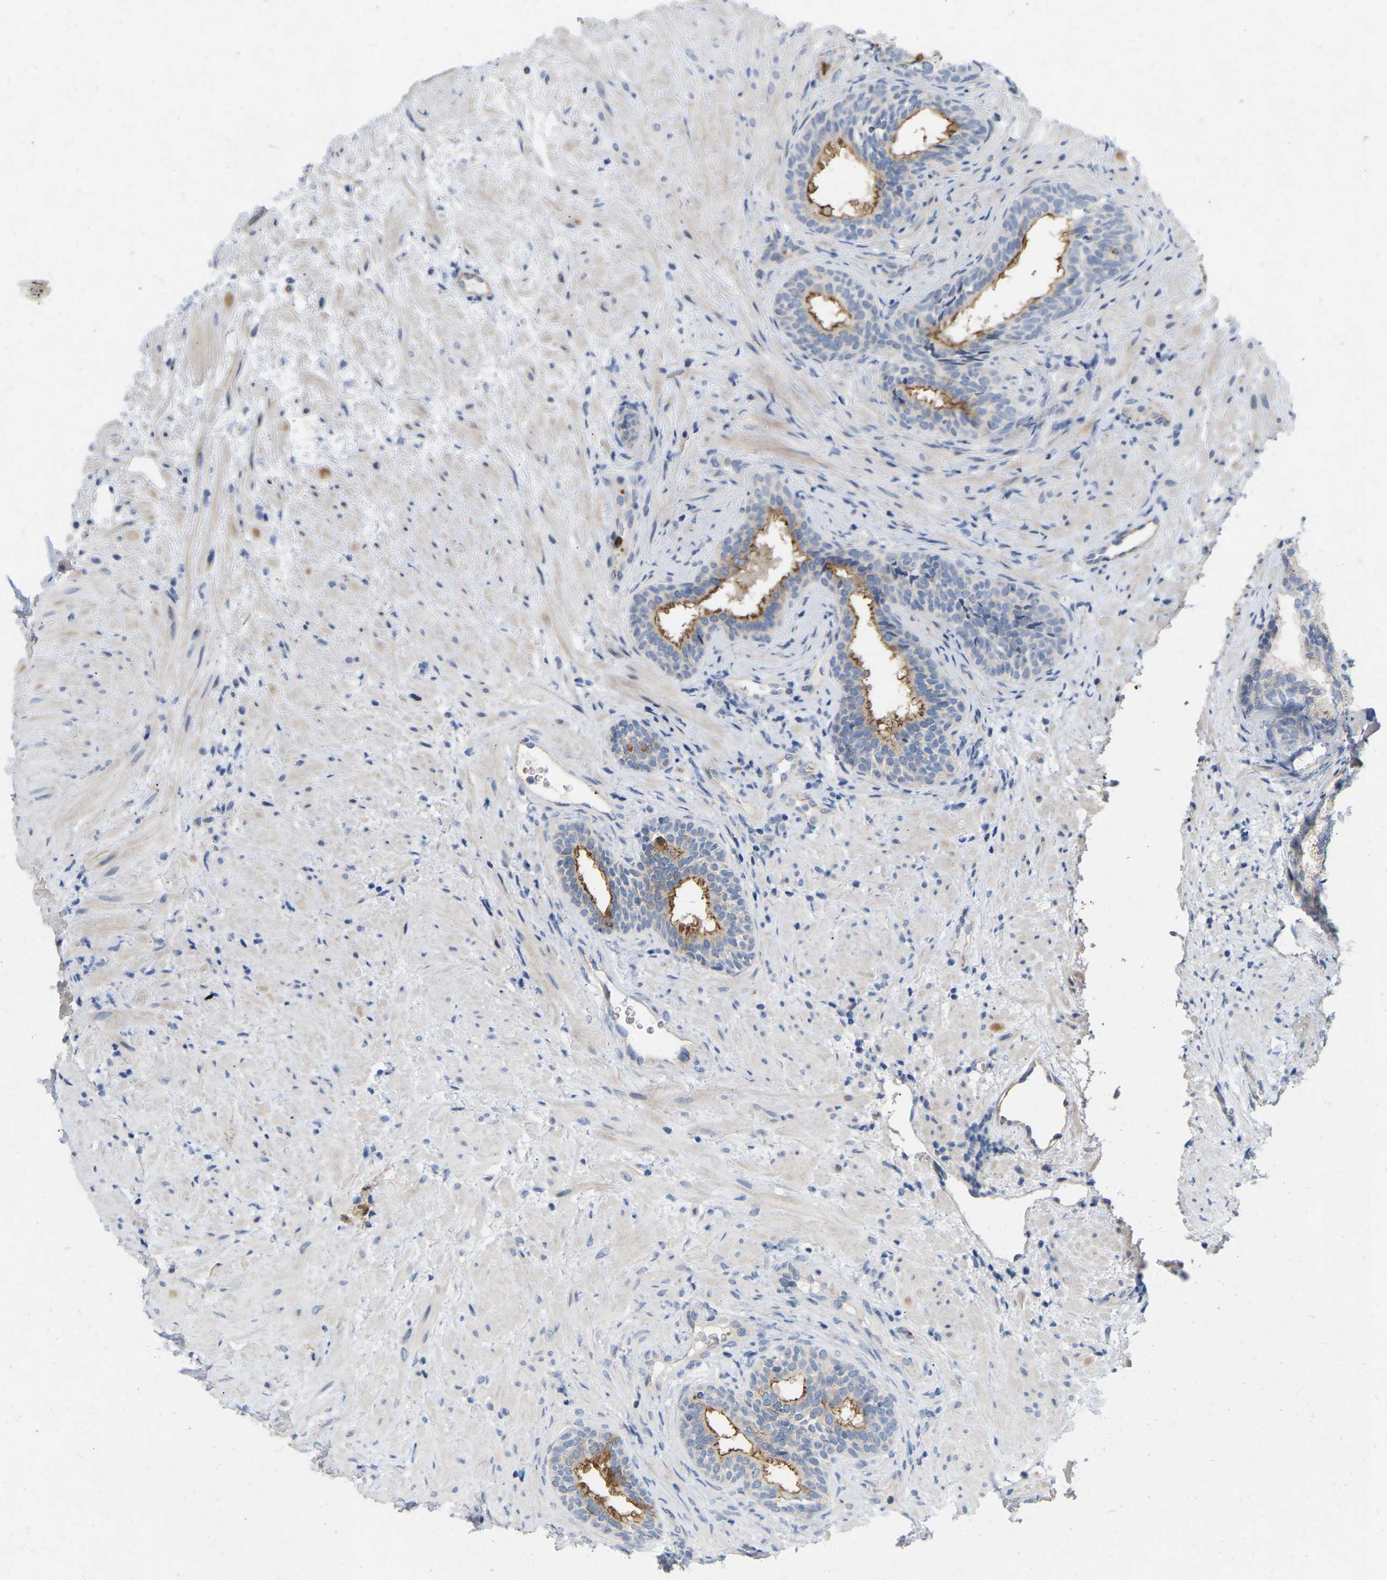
{"staining": {"intensity": "moderate", "quantity": "<25%", "location": "cytoplasmic/membranous"}, "tissue": "prostate", "cell_type": "Glandular cells", "image_type": "normal", "snomed": [{"axis": "morphology", "description": "Normal tissue, NOS"}, {"axis": "topography", "description": "Prostate"}], "caption": "DAB (3,3'-diaminobenzidine) immunohistochemical staining of normal prostate reveals moderate cytoplasmic/membranous protein positivity in approximately <25% of glandular cells.", "gene": "RHEB", "patient": {"sex": "male", "age": 76}}